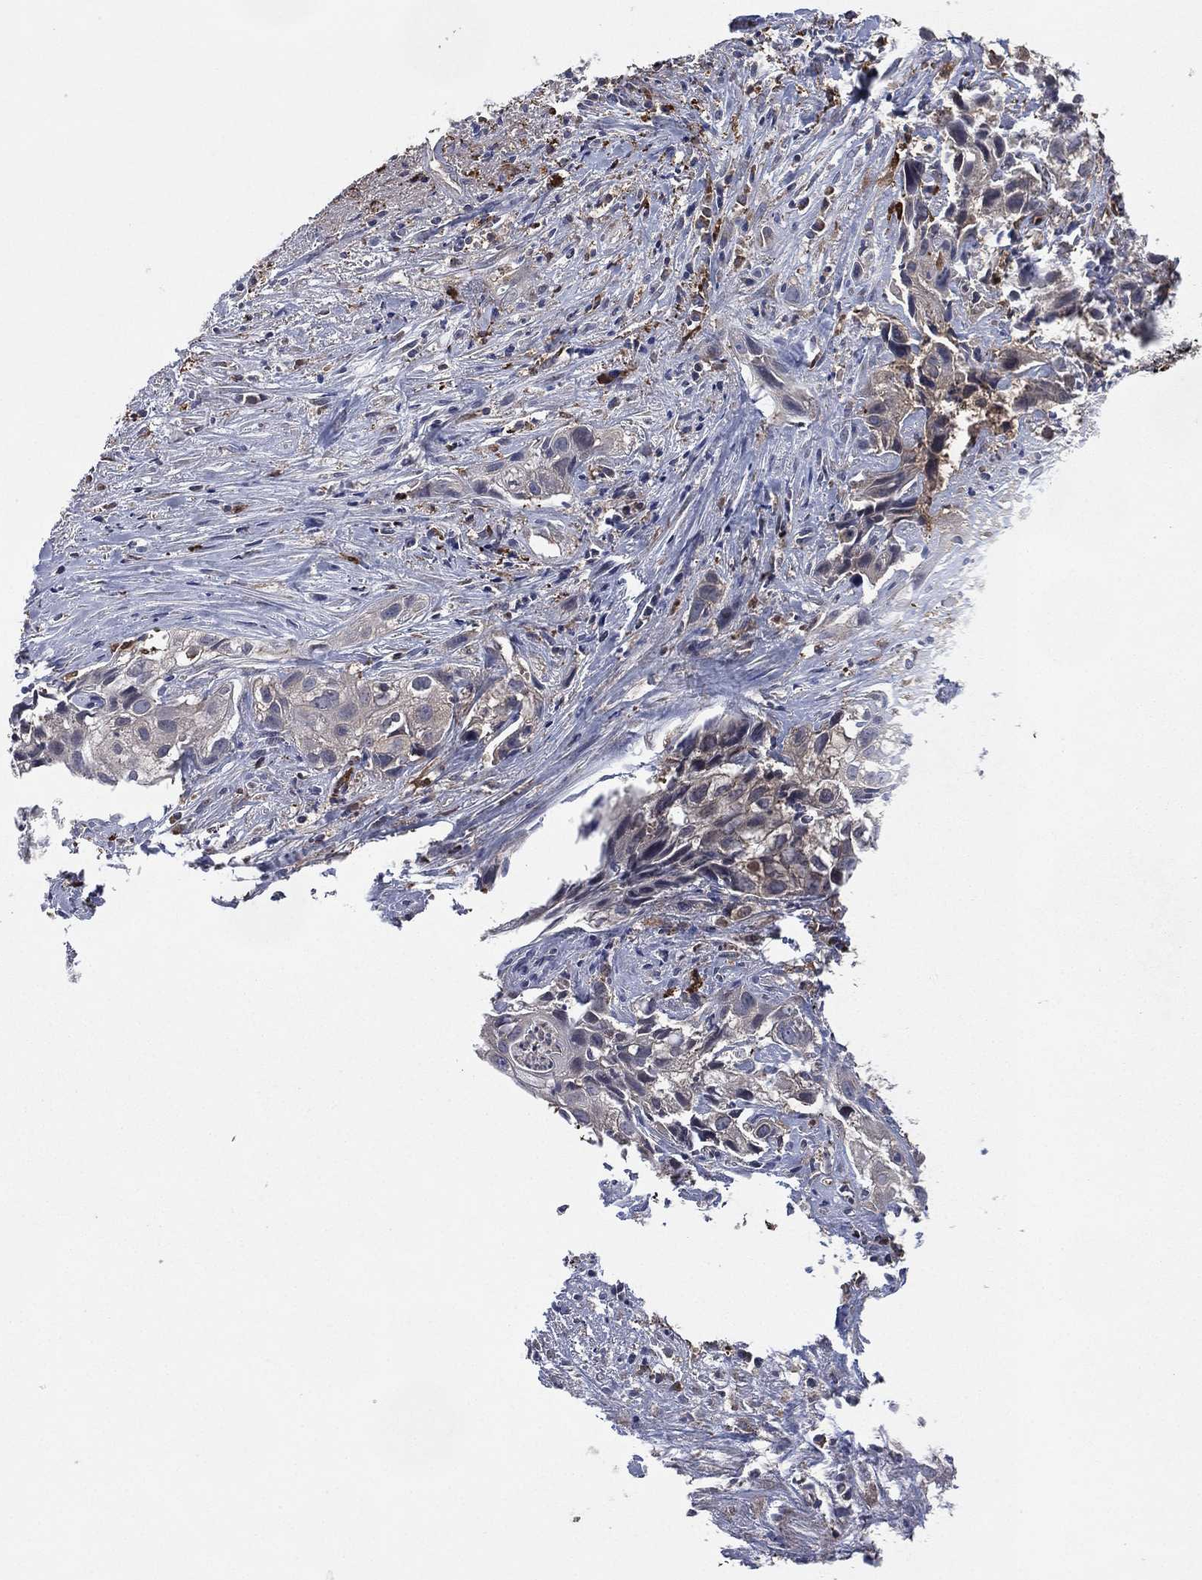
{"staining": {"intensity": "negative", "quantity": "none", "location": "none"}, "tissue": "cervical cancer", "cell_type": "Tumor cells", "image_type": "cancer", "snomed": [{"axis": "morphology", "description": "Squamous cell carcinoma, NOS"}, {"axis": "topography", "description": "Cervix"}], "caption": "Cervical squamous cell carcinoma stained for a protein using IHC demonstrates no staining tumor cells.", "gene": "C2orf76", "patient": {"sex": "female", "age": 53}}